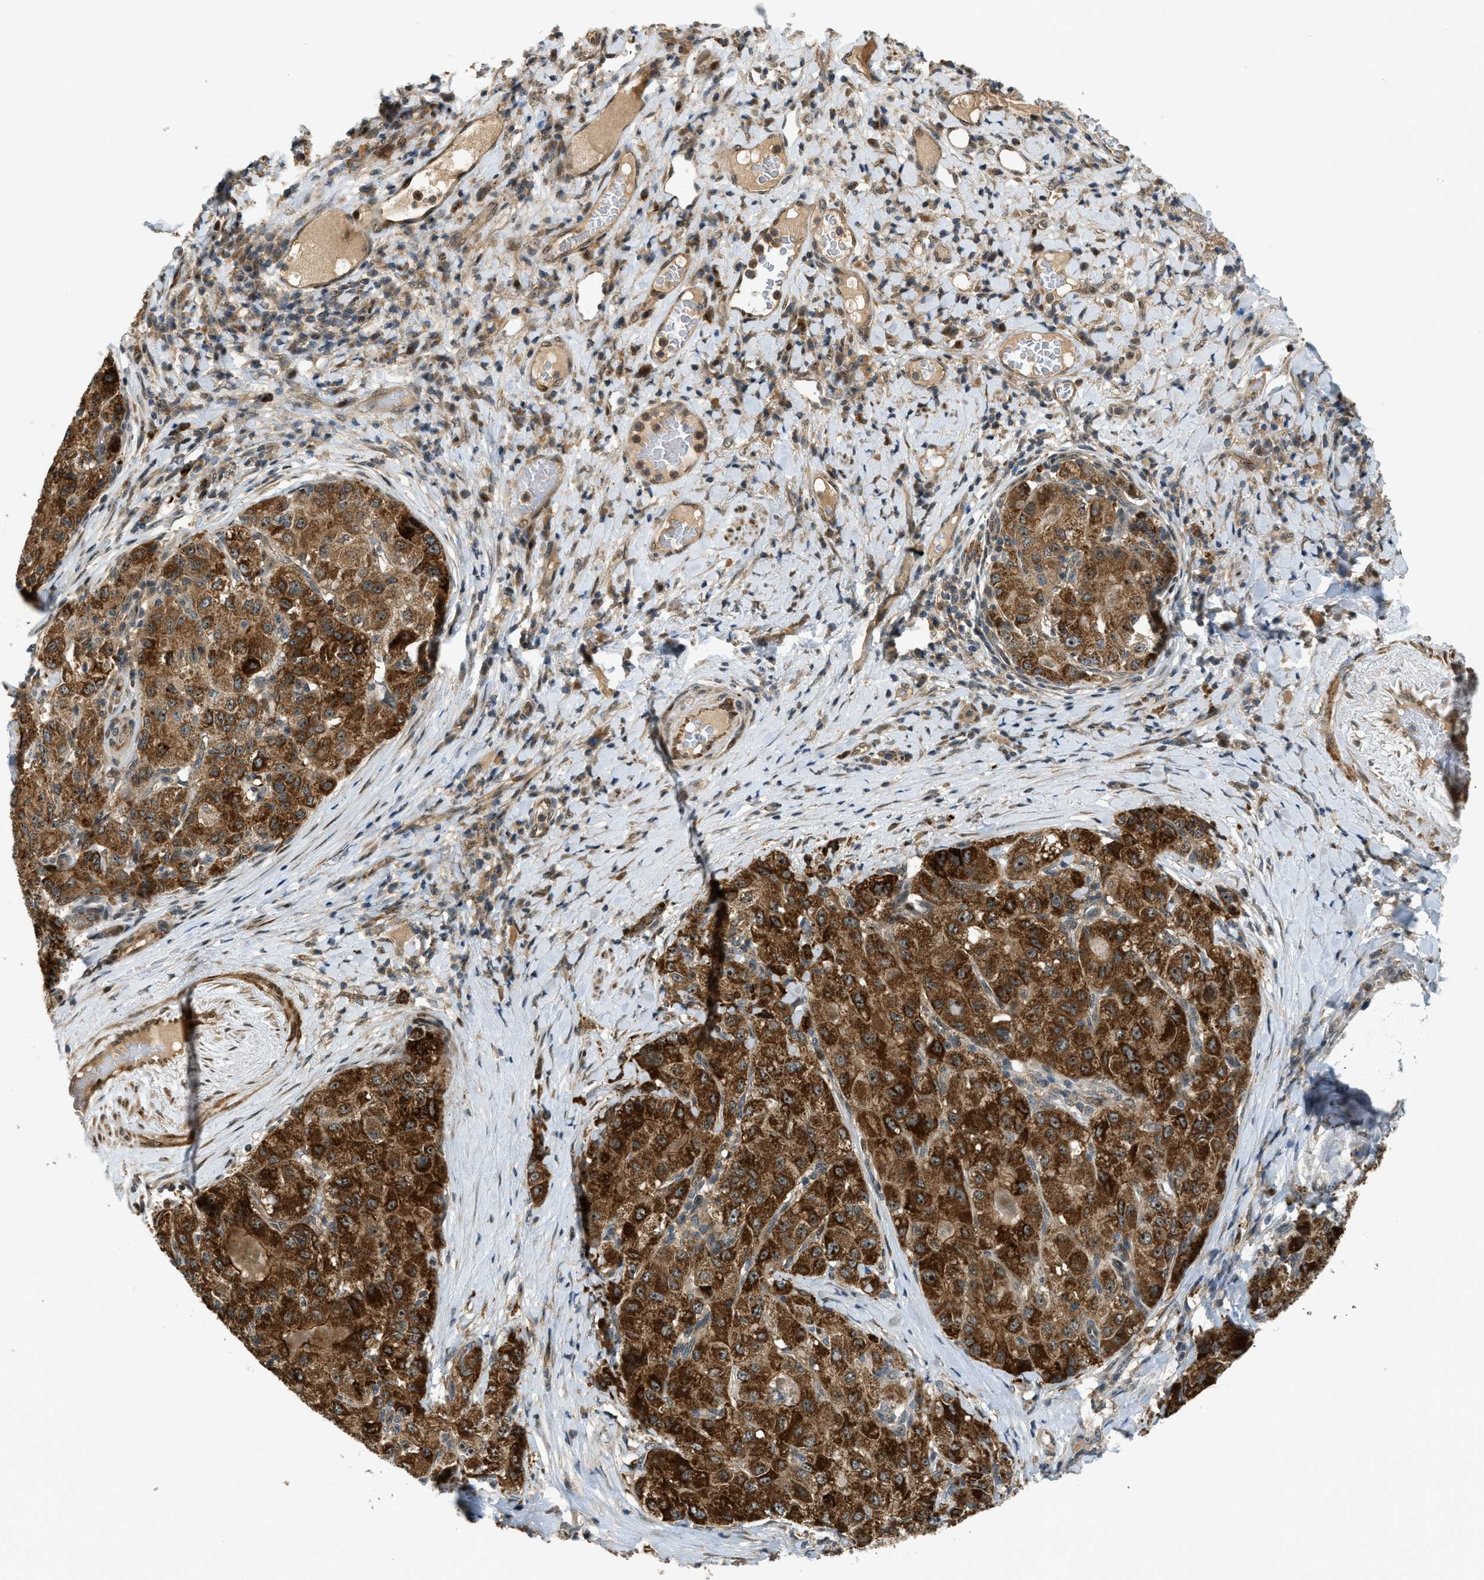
{"staining": {"intensity": "strong", "quantity": "25%-75%", "location": "cytoplasmic/membranous"}, "tissue": "liver cancer", "cell_type": "Tumor cells", "image_type": "cancer", "snomed": [{"axis": "morphology", "description": "Cholangiocarcinoma"}, {"axis": "topography", "description": "Liver"}], "caption": "Immunohistochemistry (DAB (3,3'-diaminobenzidine)) staining of liver cancer exhibits strong cytoplasmic/membranous protein staining in approximately 25%-75% of tumor cells. The protein of interest is stained brown, and the nuclei are stained in blue (DAB (3,3'-diaminobenzidine) IHC with brightfield microscopy, high magnification).", "gene": "TRAPPC14", "patient": {"sex": "male", "age": 50}}